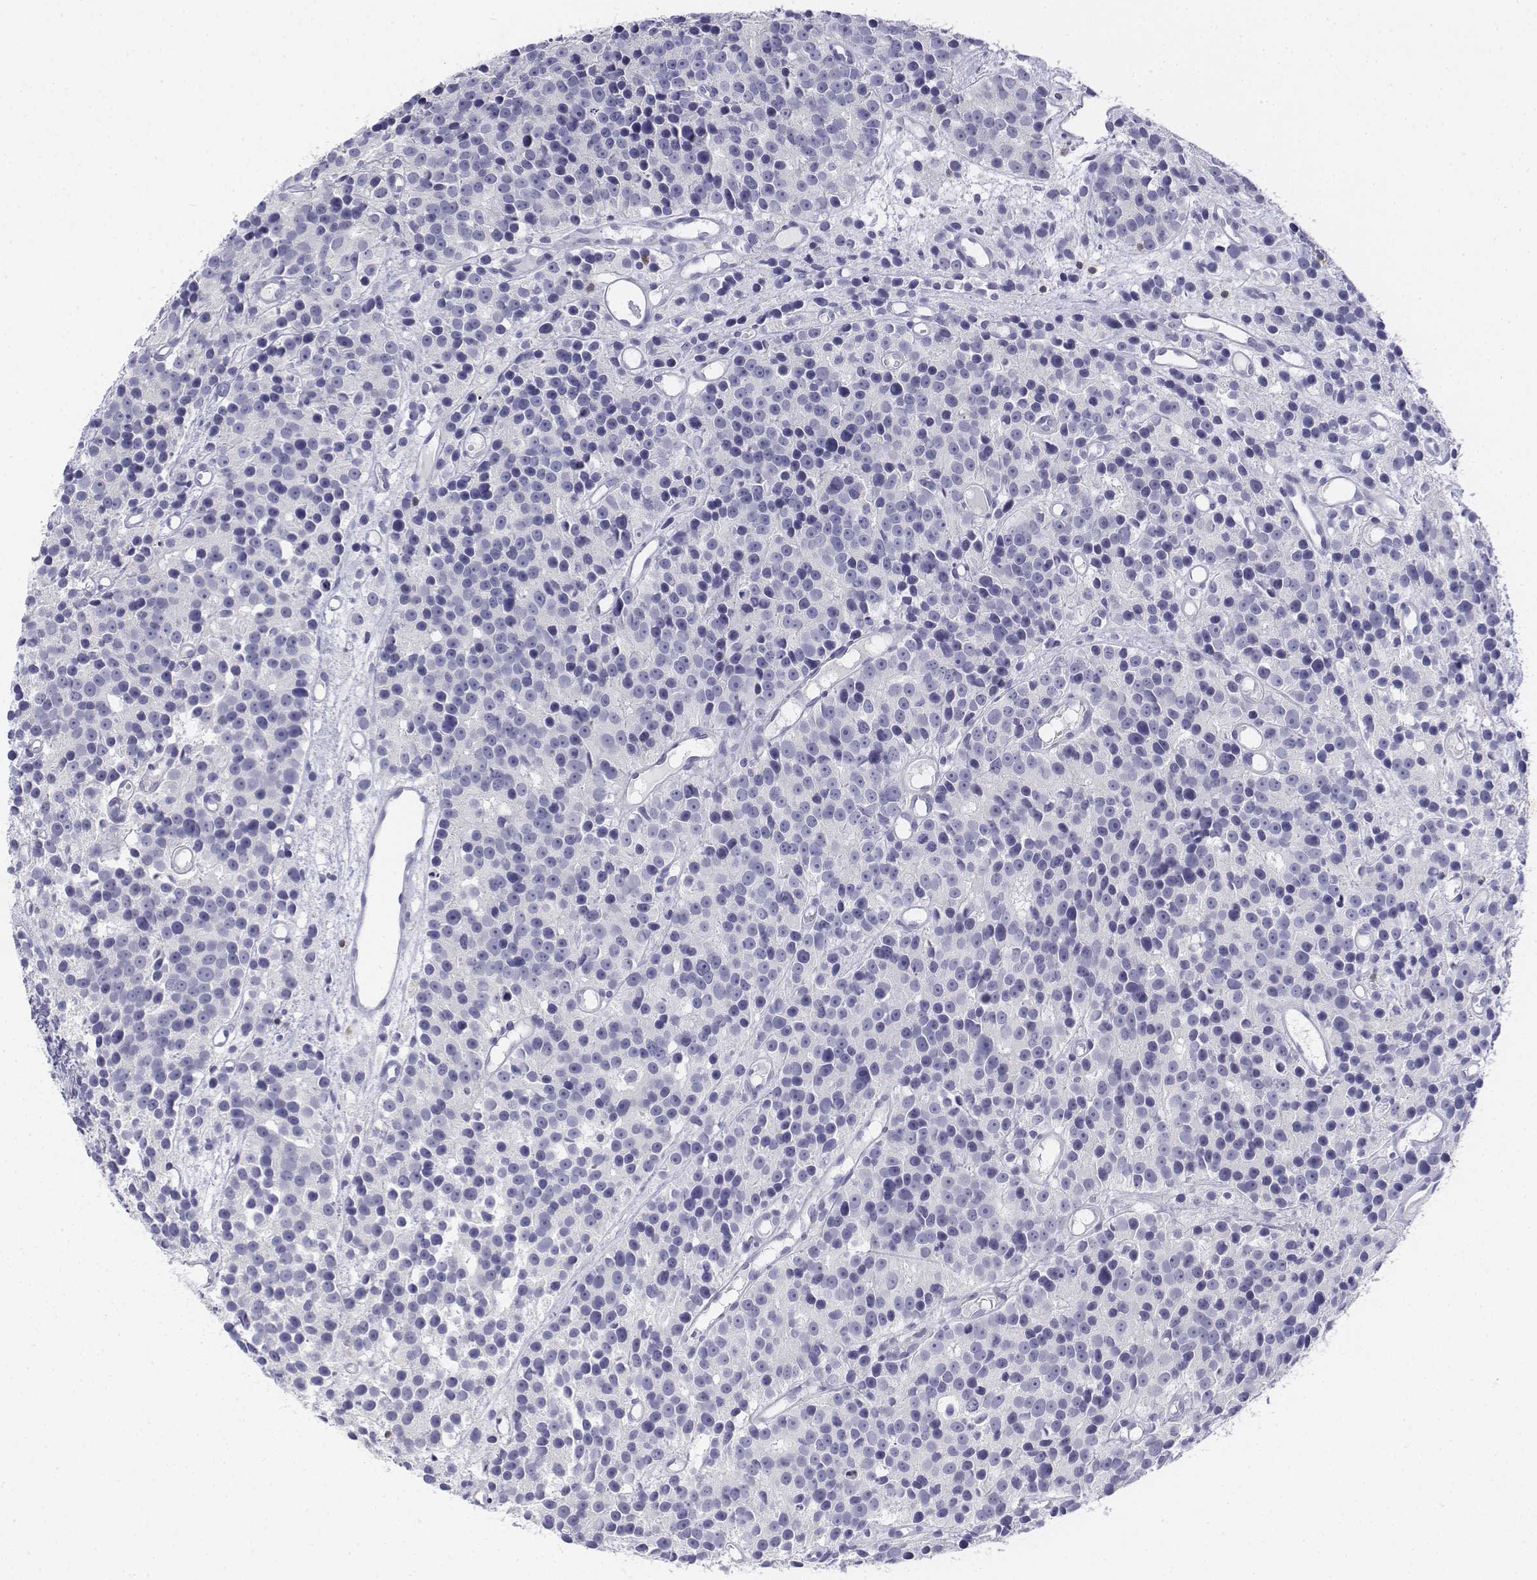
{"staining": {"intensity": "negative", "quantity": "none", "location": "none"}, "tissue": "prostate cancer", "cell_type": "Tumor cells", "image_type": "cancer", "snomed": [{"axis": "morphology", "description": "Adenocarcinoma, High grade"}, {"axis": "topography", "description": "Prostate"}], "caption": "This image is of prostate cancer (high-grade adenocarcinoma) stained with immunohistochemistry to label a protein in brown with the nuclei are counter-stained blue. There is no expression in tumor cells.", "gene": "CD3E", "patient": {"sex": "male", "age": 77}}